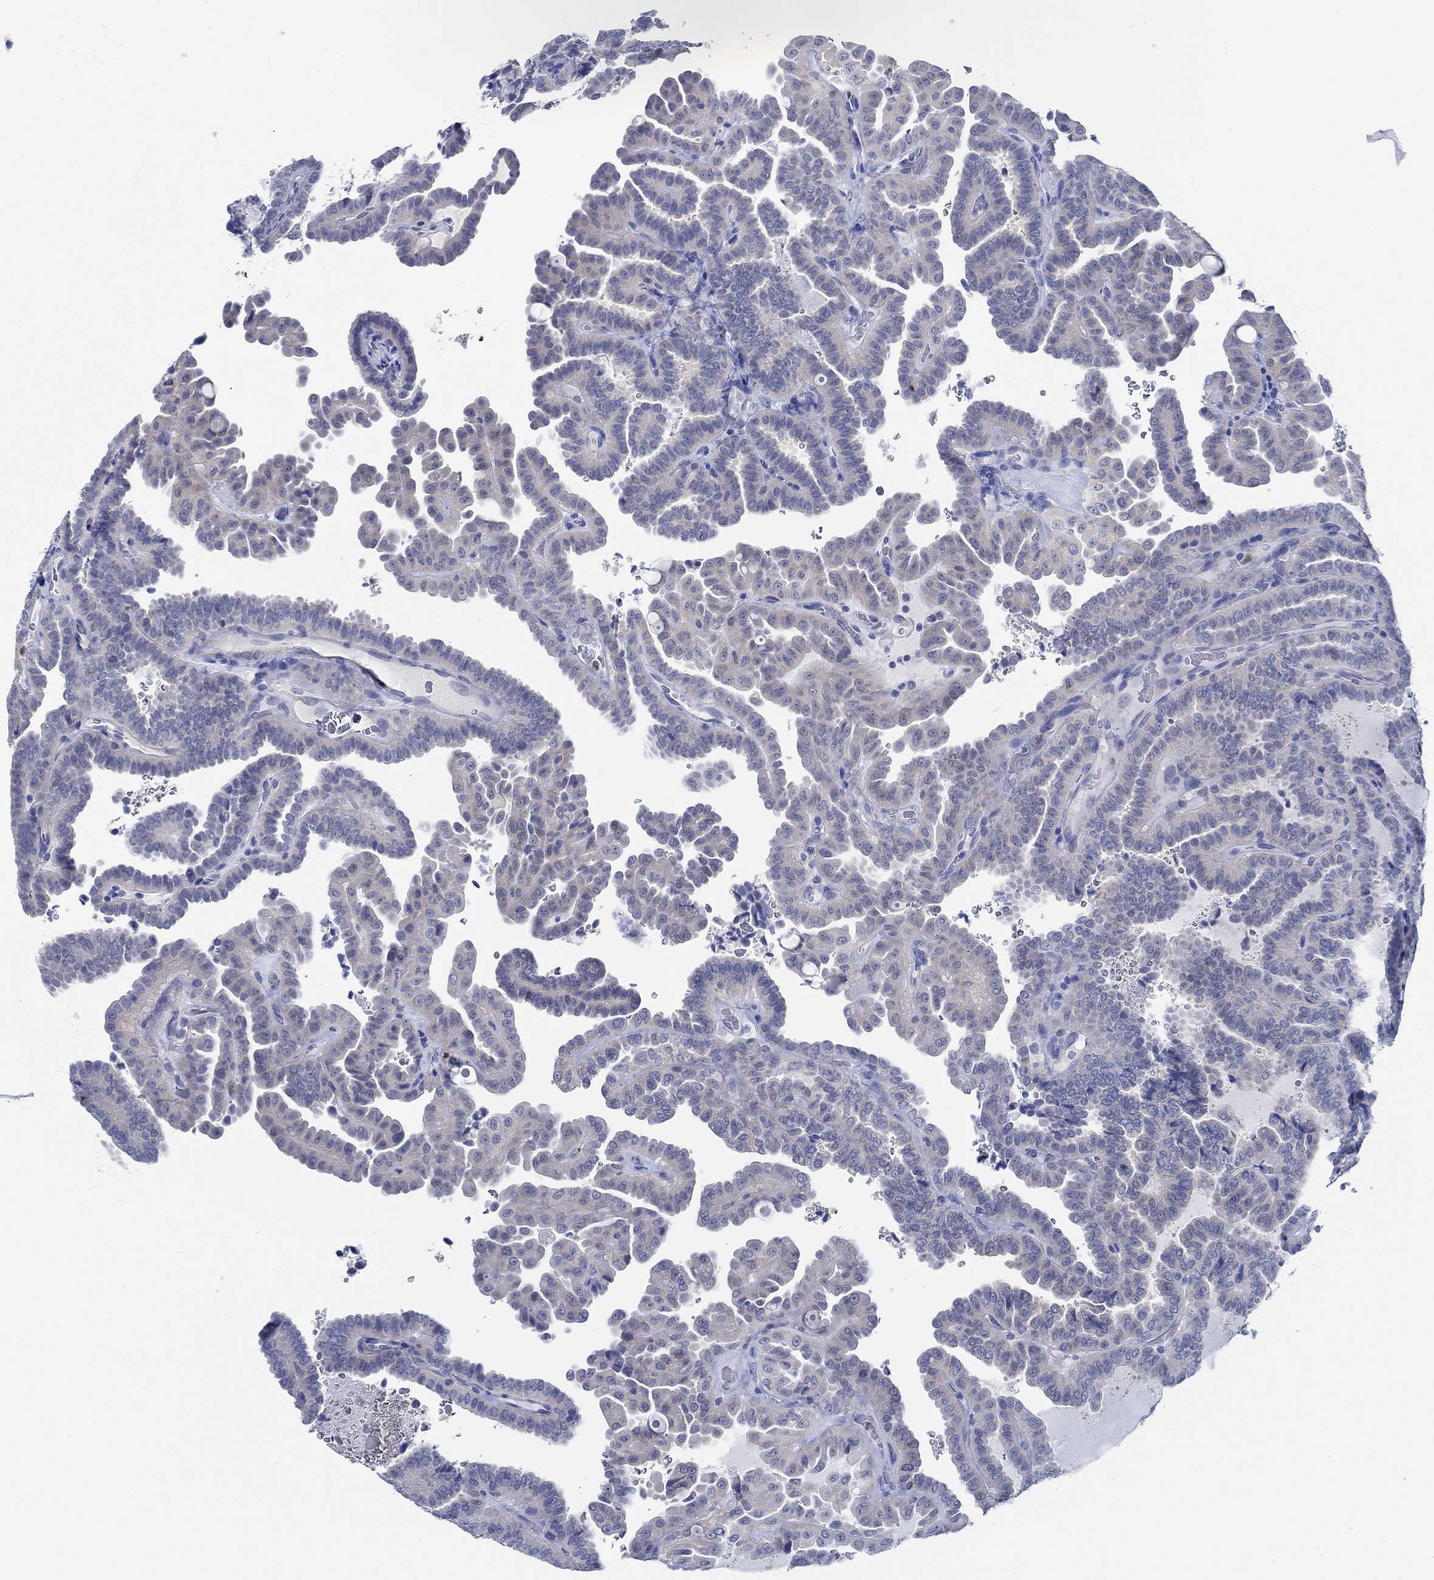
{"staining": {"intensity": "negative", "quantity": "none", "location": "none"}, "tissue": "thyroid cancer", "cell_type": "Tumor cells", "image_type": "cancer", "snomed": [{"axis": "morphology", "description": "Papillary adenocarcinoma, NOS"}, {"axis": "topography", "description": "Thyroid gland"}], "caption": "Tumor cells are negative for brown protein staining in thyroid cancer.", "gene": "ZNF671", "patient": {"sex": "female", "age": 39}}